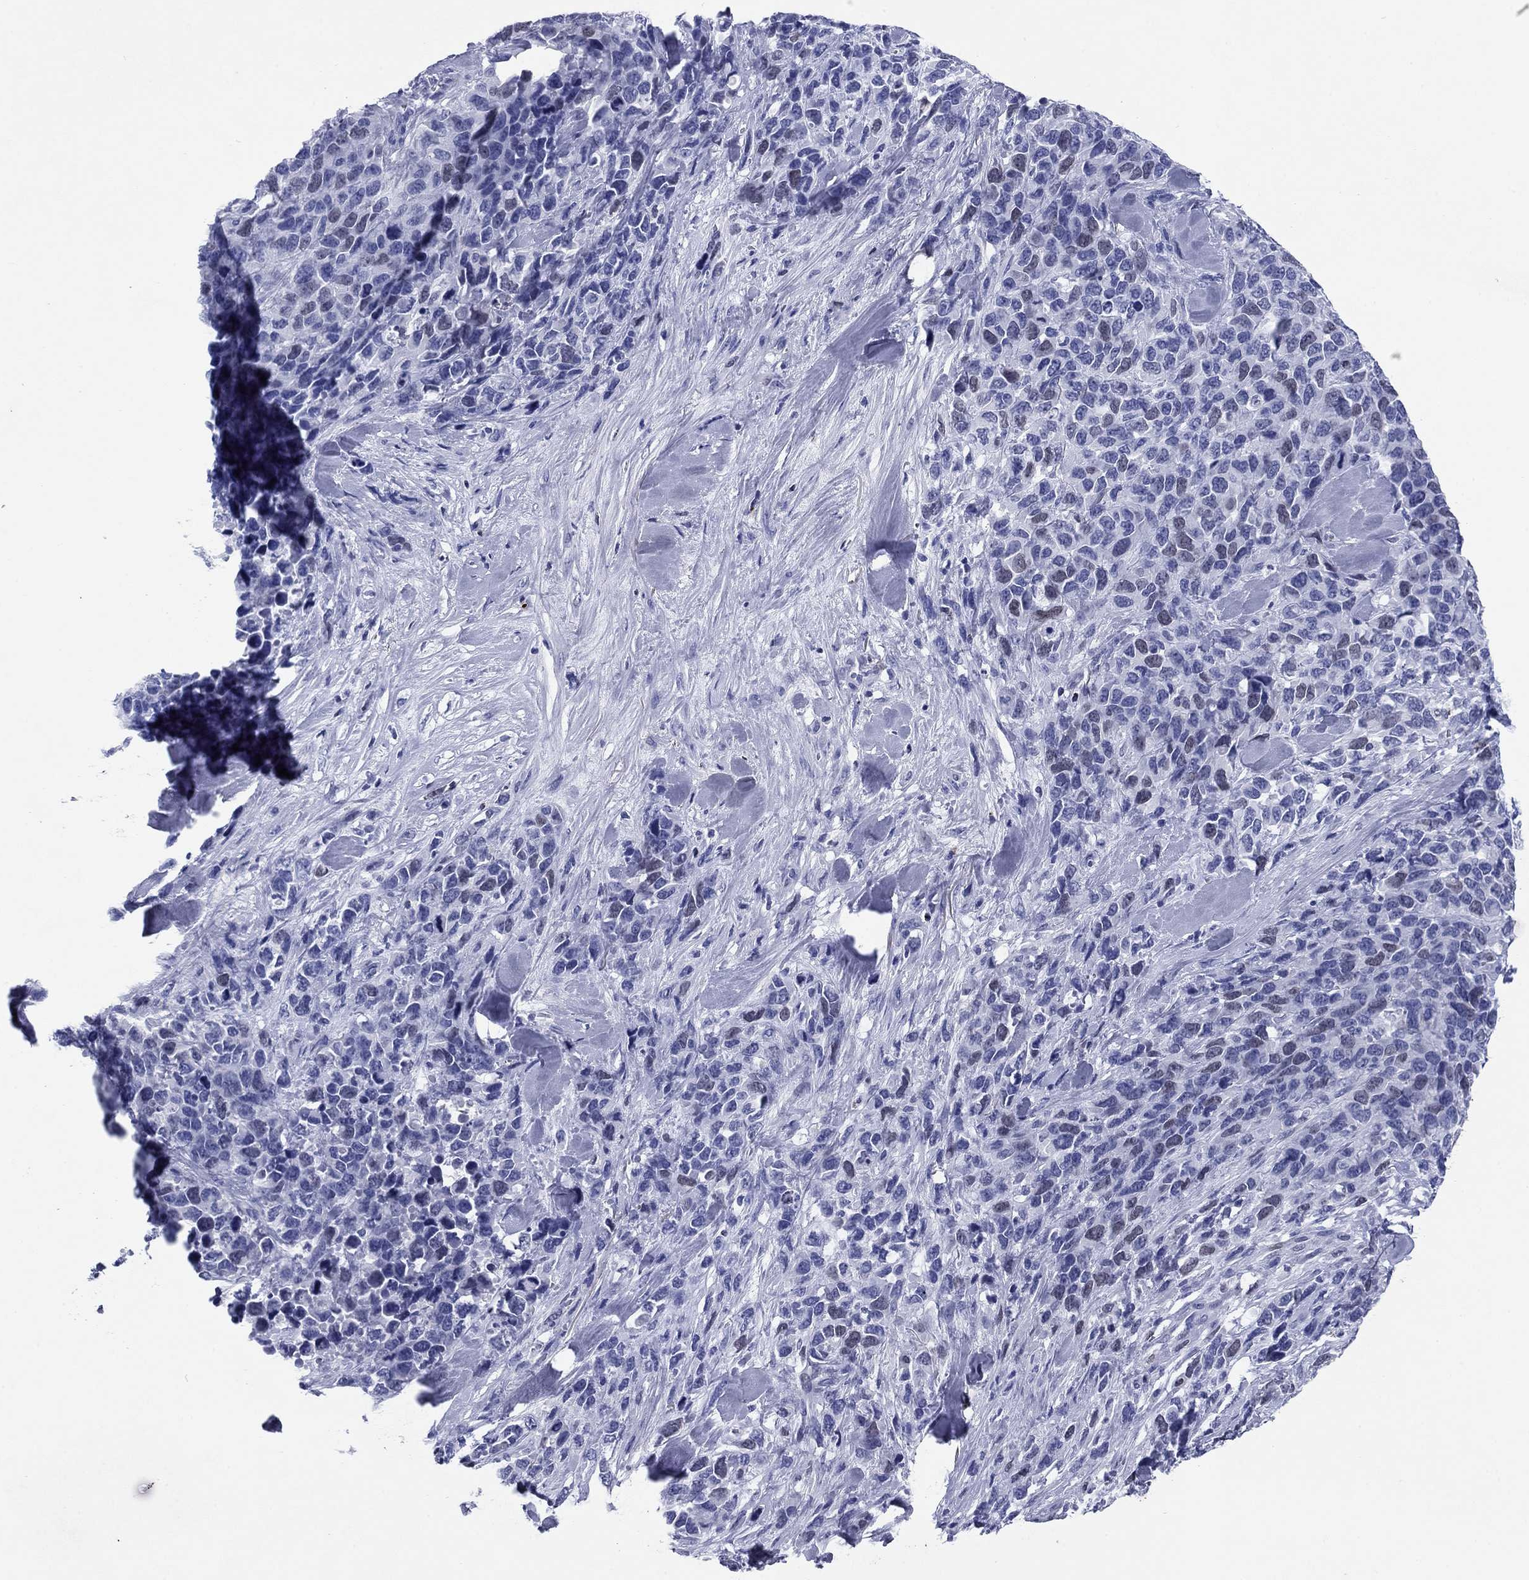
{"staining": {"intensity": "negative", "quantity": "none", "location": "none"}, "tissue": "melanoma", "cell_type": "Tumor cells", "image_type": "cancer", "snomed": [{"axis": "morphology", "description": "Malignant melanoma, Metastatic site"}, {"axis": "topography", "description": "Skin"}], "caption": "Tumor cells show no significant staining in malignant melanoma (metastatic site).", "gene": "GZMK", "patient": {"sex": "male", "age": 84}}